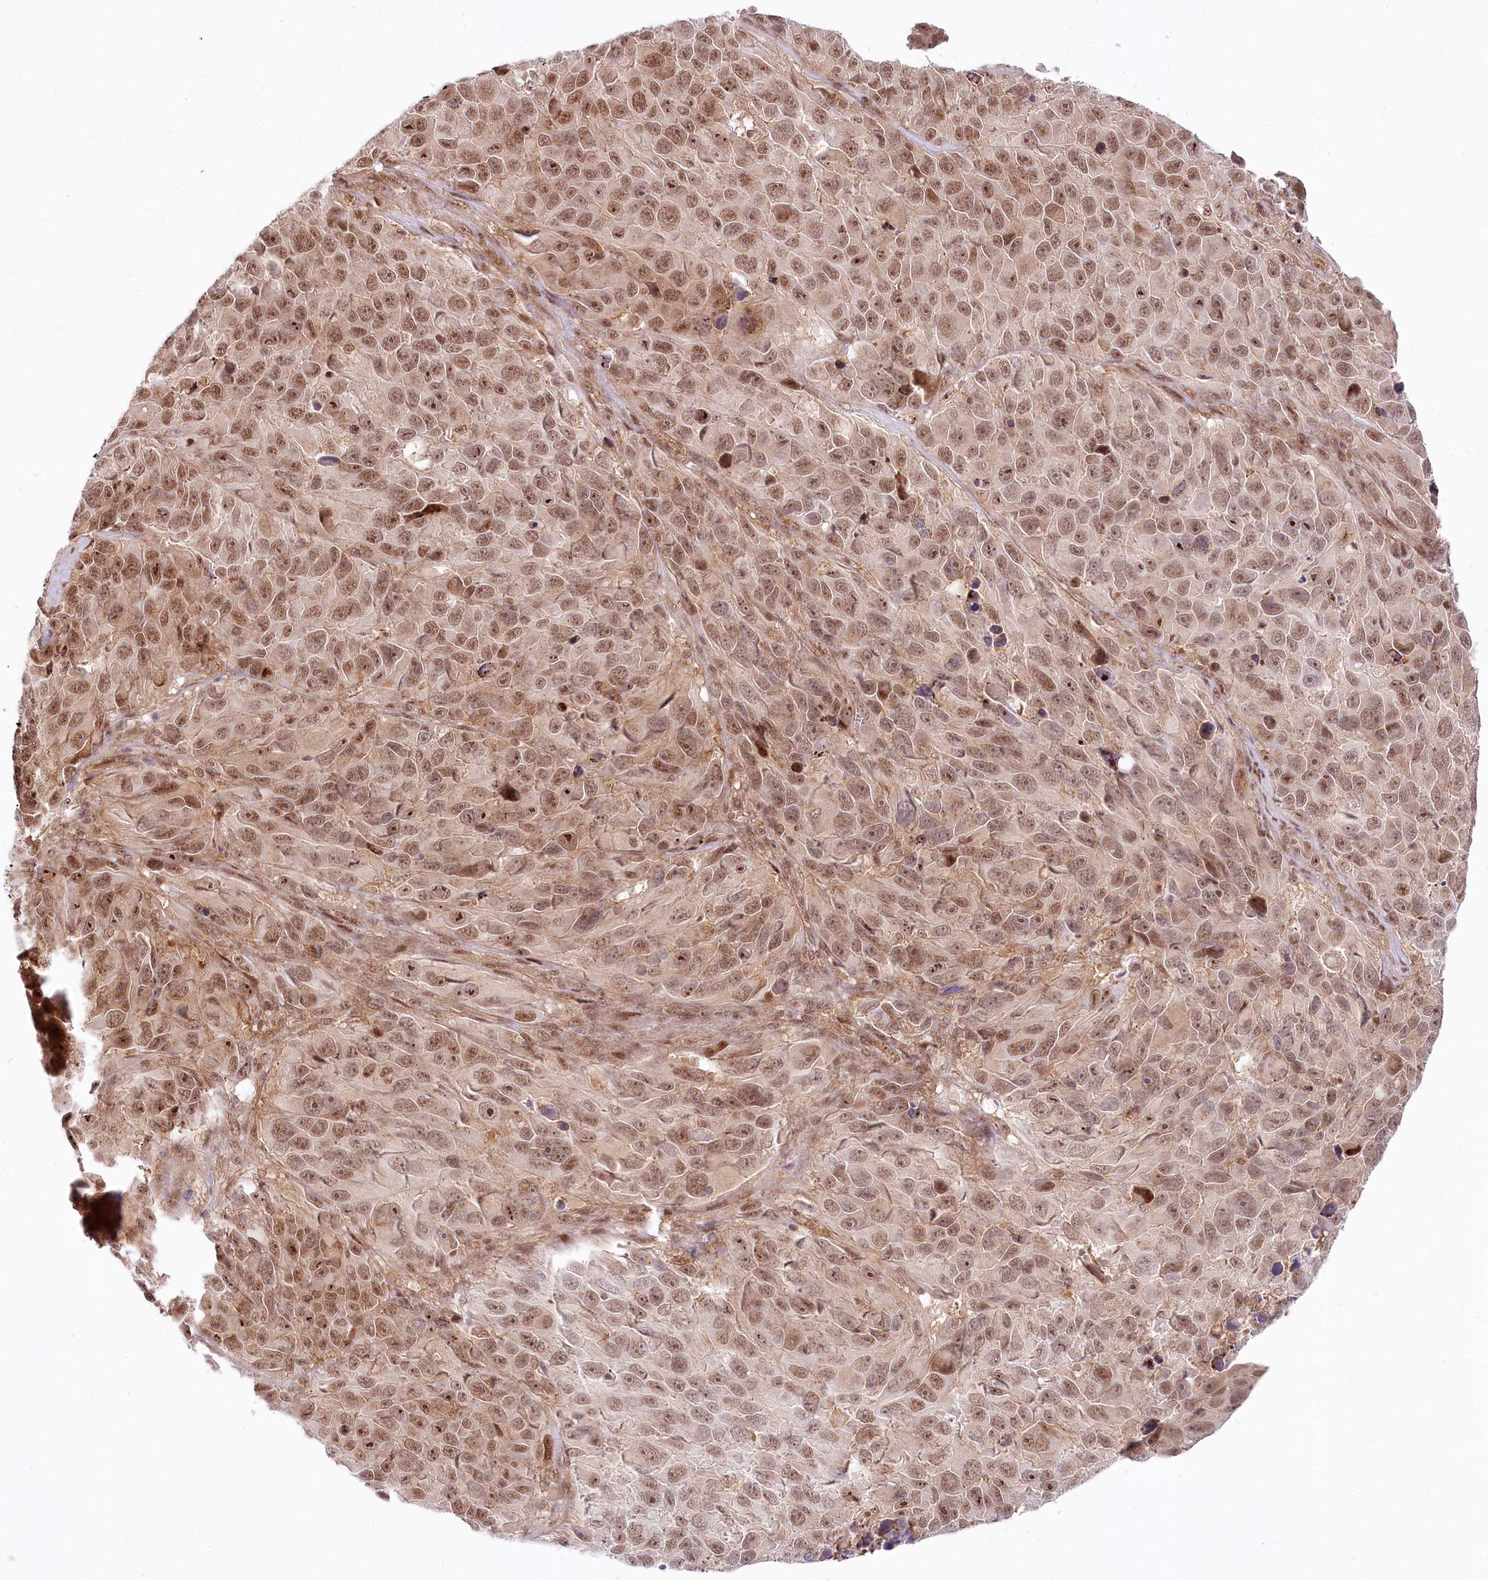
{"staining": {"intensity": "moderate", "quantity": ">75%", "location": "nuclear"}, "tissue": "melanoma", "cell_type": "Tumor cells", "image_type": "cancer", "snomed": [{"axis": "morphology", "description": "Malignant melanoma, NOS"}, {"axis": "topography", "description": "Skin"}], "caption": "Human melanoma stained for a protein (brown) exhibits moderate nuclear positive staining in approximately >75% of tumor cells.", "gene": "TUBGCP2", "patient": {"sex": "male", "age": 84}}